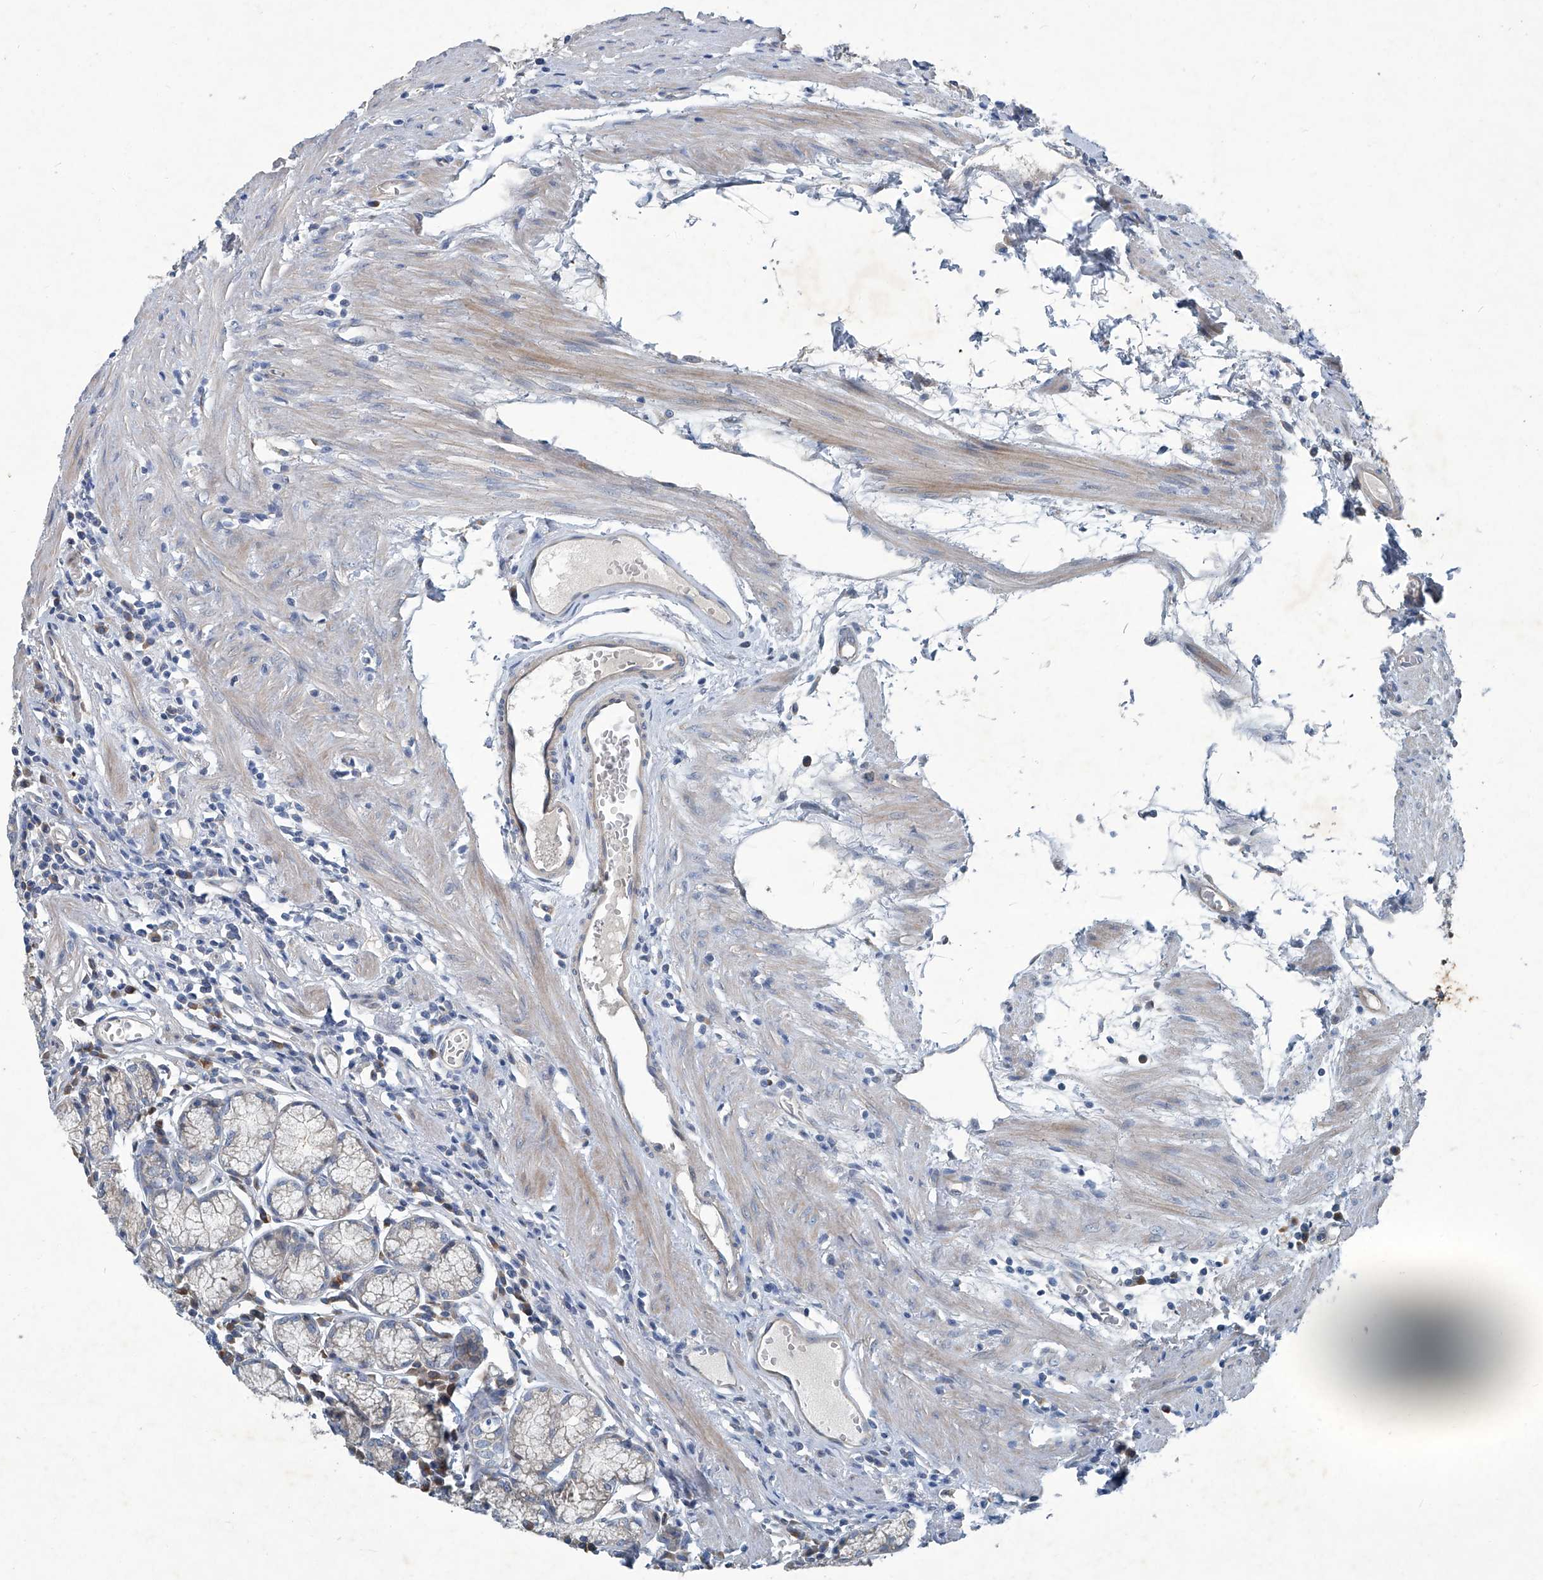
{"staining": {"intensity": "weak", "quantity": "<25%", "location": "cytoplasmic/membranous"}, "tissue": "stomach", "cell_type": "Glandular cells", "image_type": "normal", "snomed": [{"axis": "morphology", "description": "Normal tissue, NOS"}, {"axis": "topography", "description": "Stomach"}], "caption": "Immunohistochemistry (IHC) of benign human stomach exhibits no staining in glandular cells.", "gene": "SLC26A11", "patient": {"sex": "male", "age": 55}}